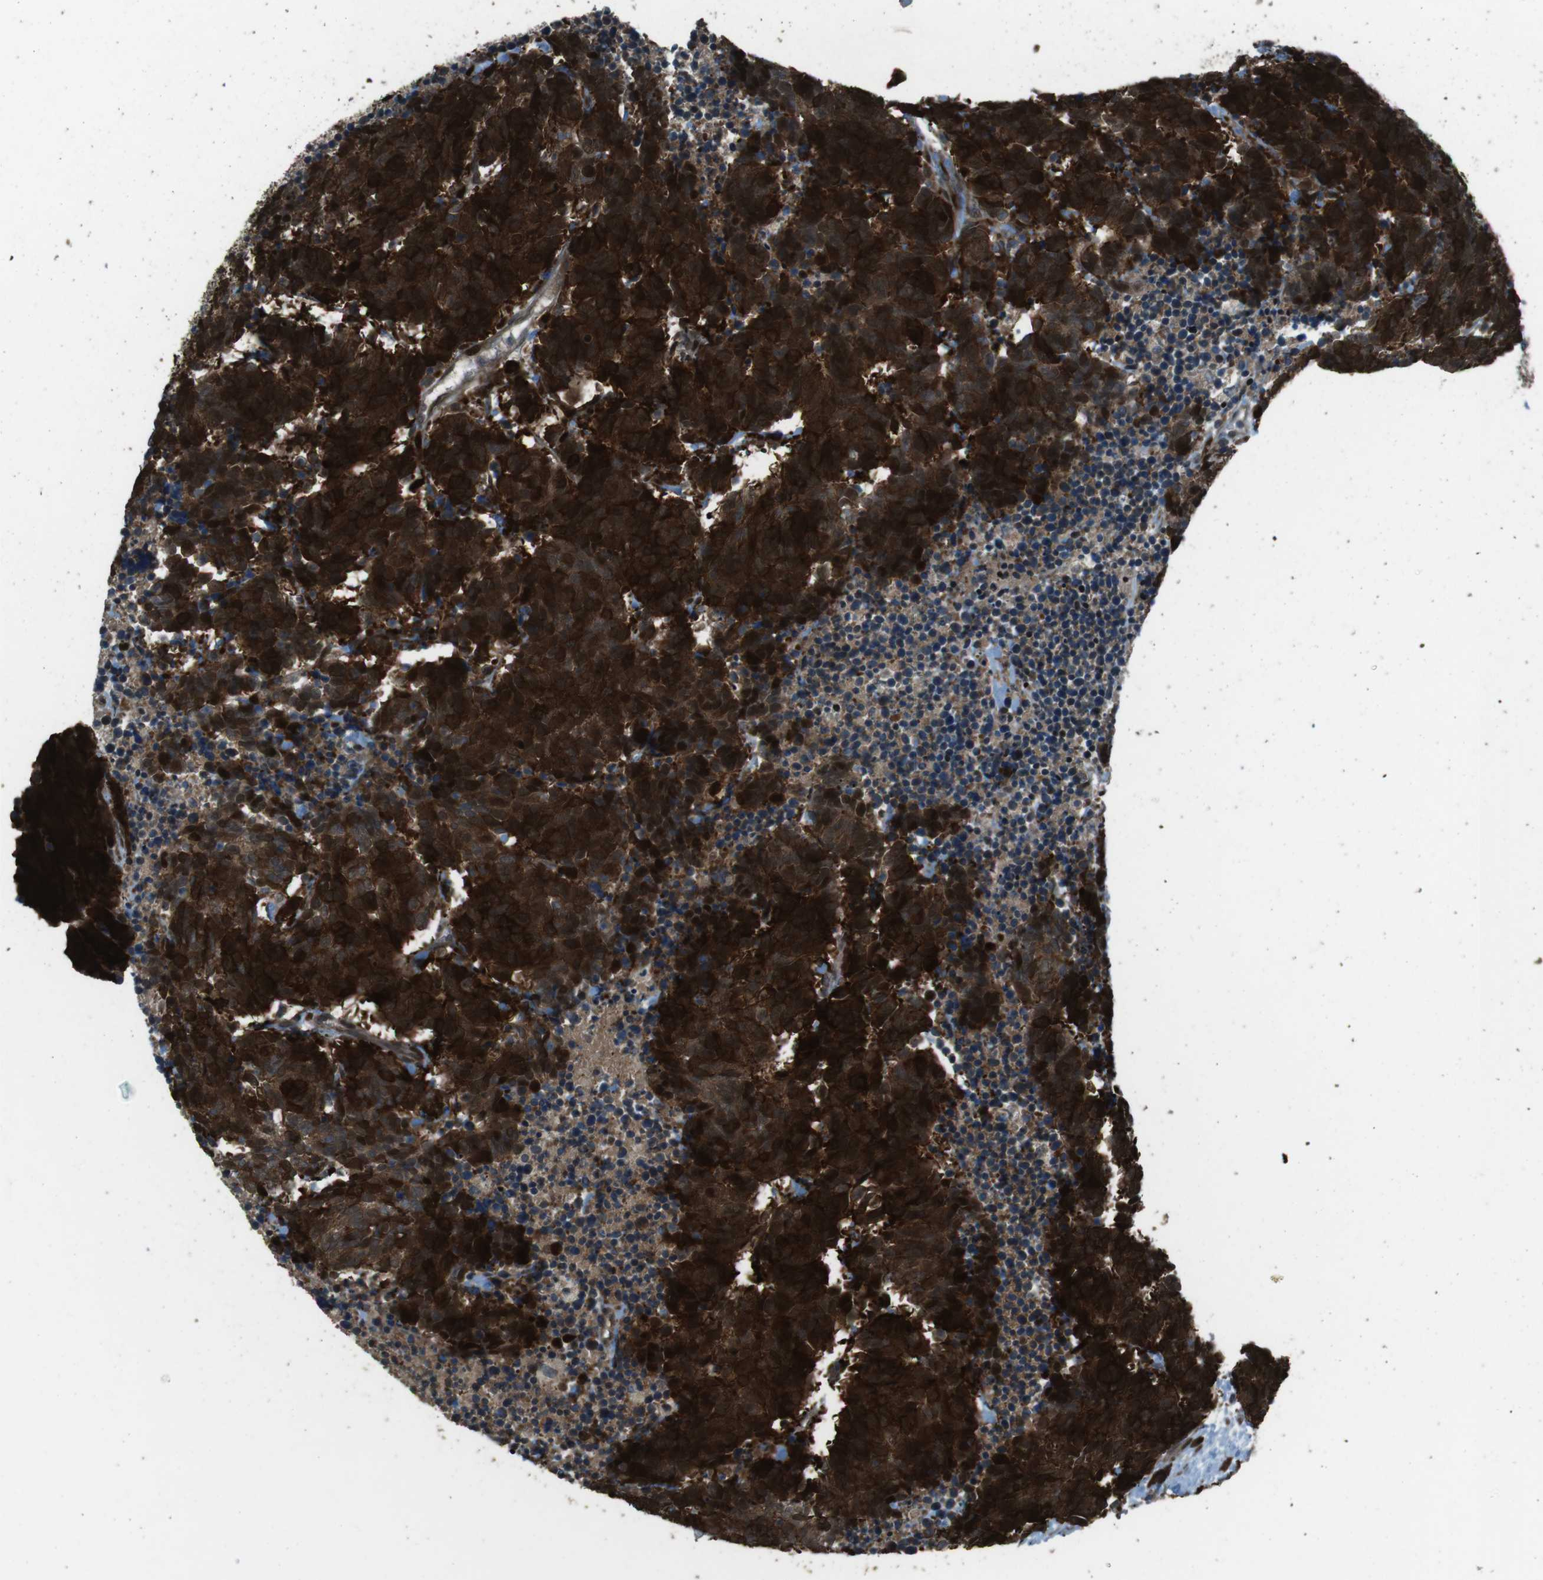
{"staining": {"intensity": "strong", "quantity": ">75%", "location": "cytoplasmic/membranous"}, "tissue": "carcinoid", "cell_type": "Tumor cells", "image_type": "cancer", "snomed": [{"axis": "morphology", "description": "Carcinoma, NOS"}, {"axis": "morphology", "description": "Carcinoid, malignant, NOS"}, {"axis": "topography", "description": "Urinary bladder"}], "caption": "Protein analysis of malignant carcinoid tissue shows strong cytoplasmic/membranous staining in about >75% of tumor cells. (Brightfield microscopy of DAB IHC at high magnification).", "gene": "ZNF330", "patient": {"sex": "male", "age": 57}}